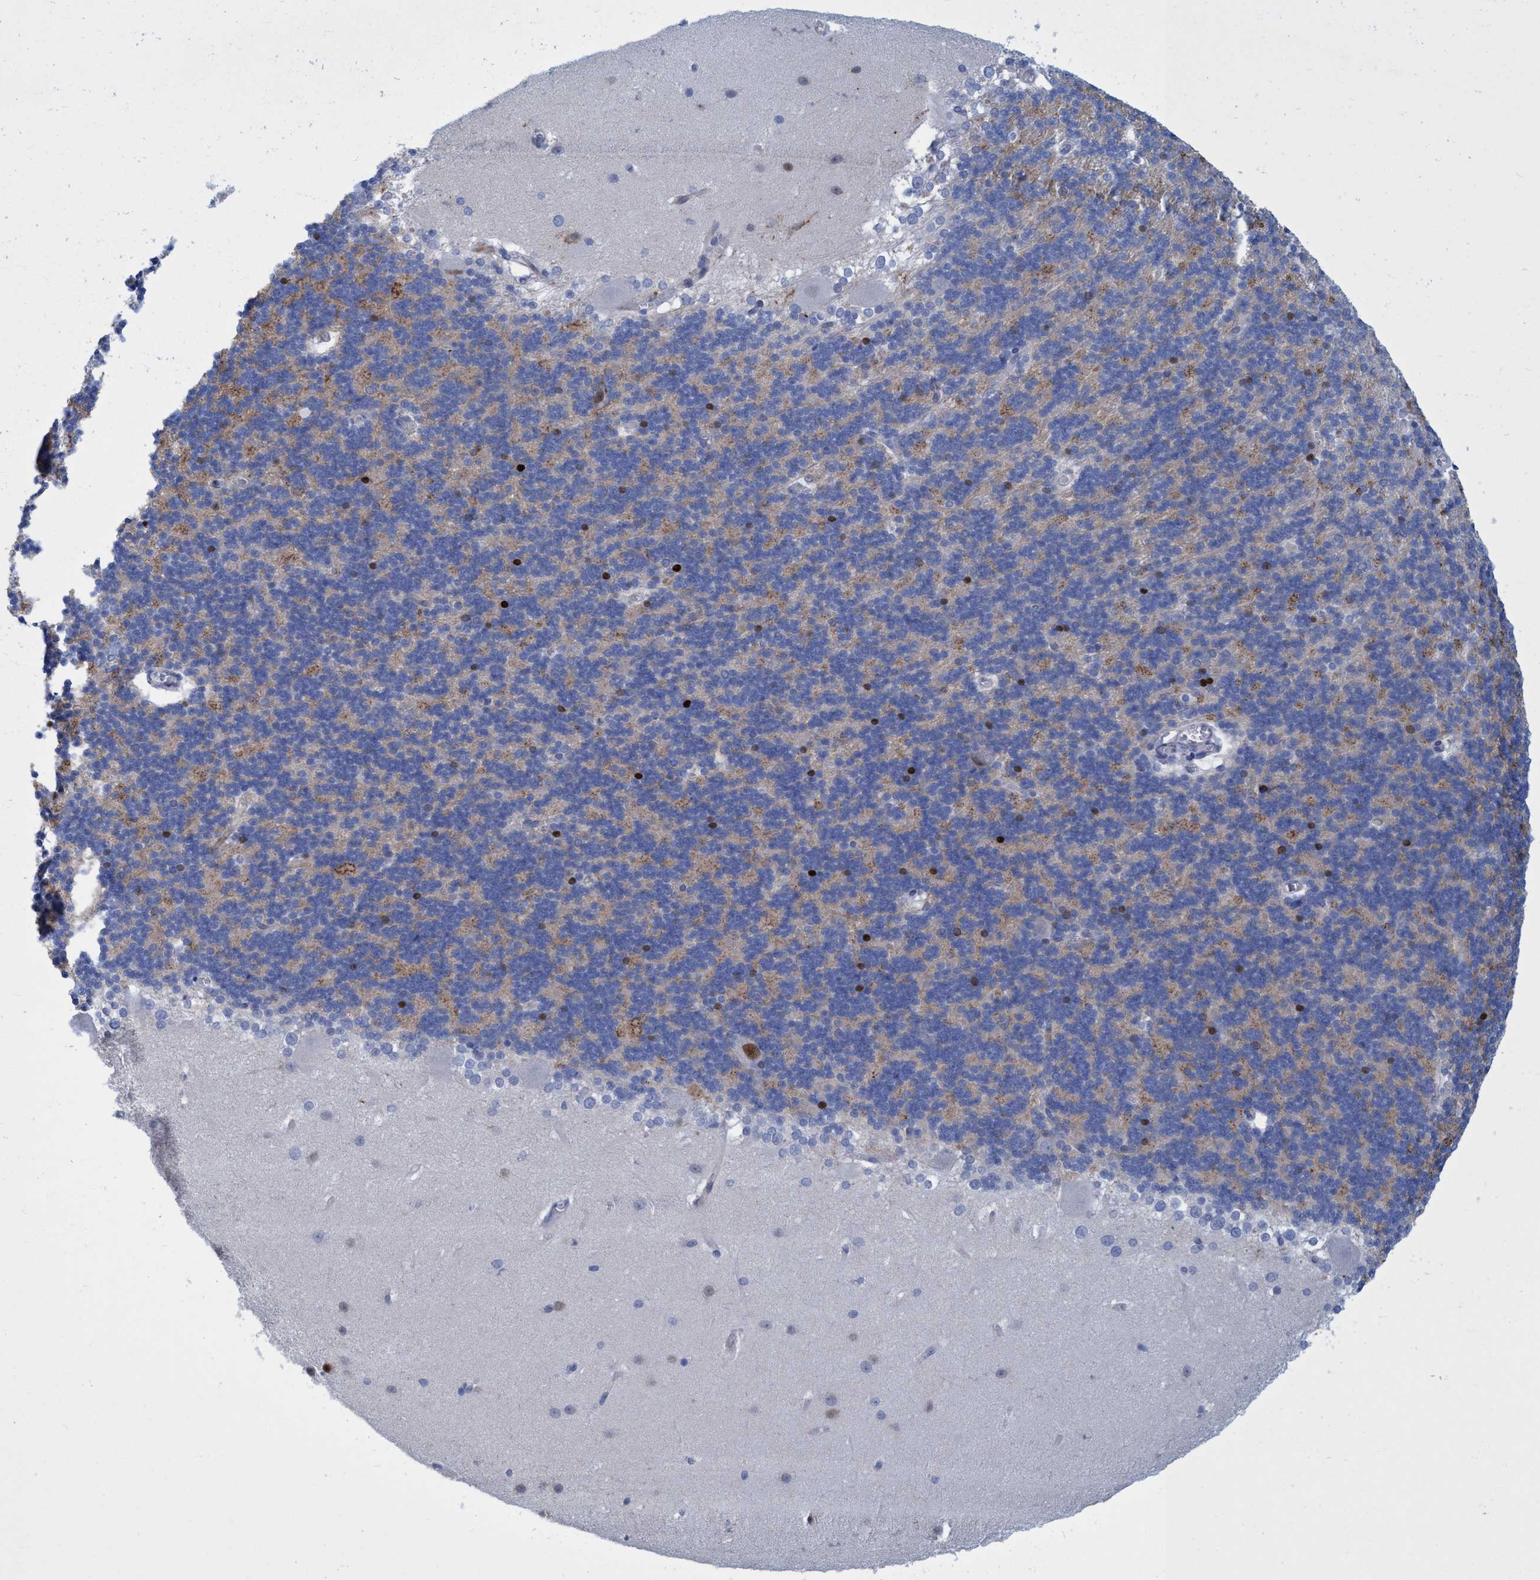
{"staining": {"intensity": "strong", "quantity": "<25%", "location": "nuclear"}, "tissue": "cerebellum", "cell_type": "Cells in granular layer", "image_type": "normal", "snomed": [{"axis": "morphology", "description": "Normal tissue, NOS"}, {"axis": "topography", "description": "Cerebellum"}], "caption": "The immunohistochemical stain labels strong nuclear expression in cells in granular layer of normal cerebellum.", "gene": "R3HCC1", "patient": {"sex": "female", "age": 19}}